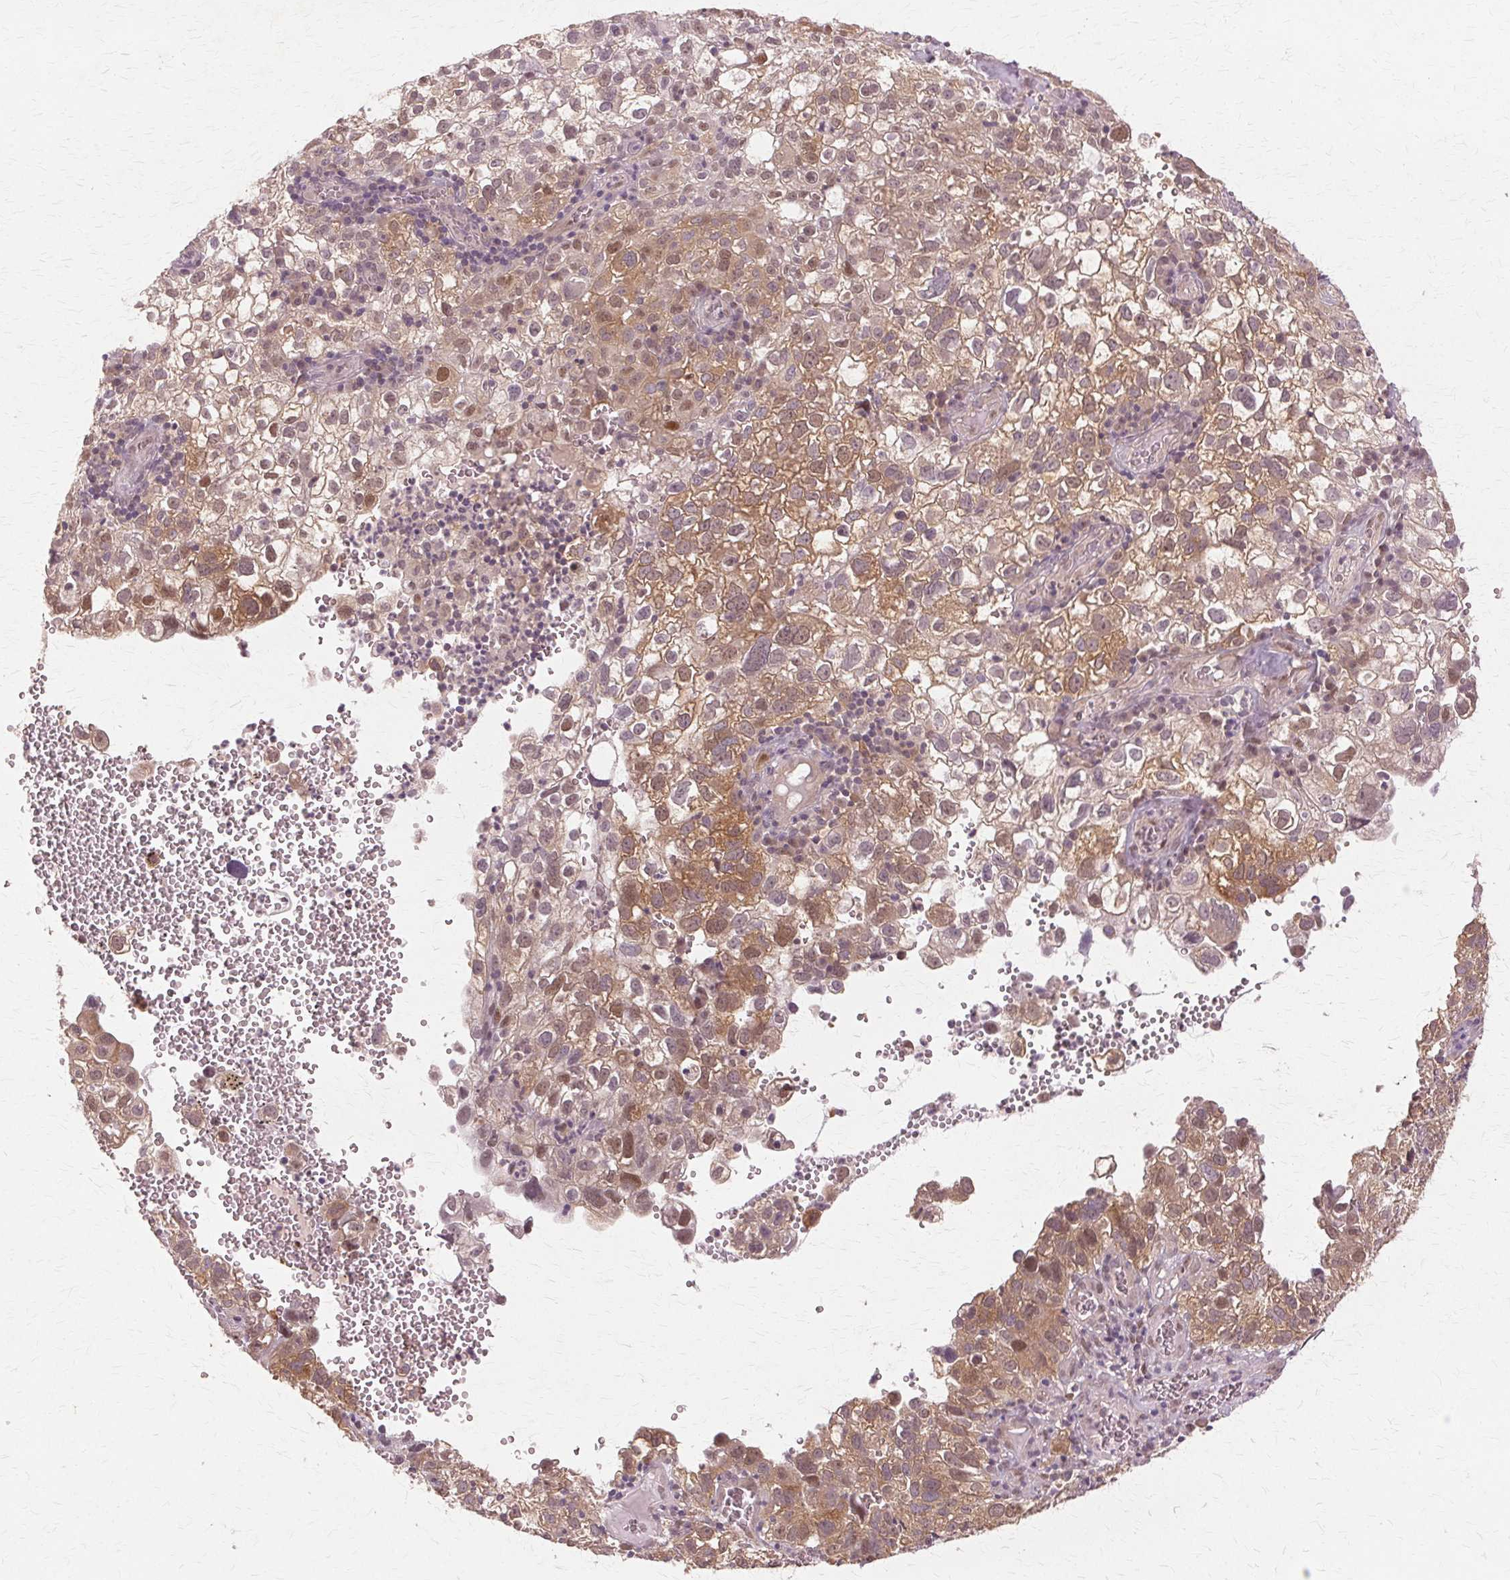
{"staining": {"intensity": "moderate", "quantity": ">75%", "location": "cytoplasmic/membranous,nuclear"}, "tissue": "cervical cancer", "cell_type": "Tumor cells", "image_type": "cancer", "snomed": [{"axis": "morphology", "description": "Squamous cell carcinoma, NOS"}, {"axis": "topography", "description": "Cervix"}], "caption": "There is medium levels of moderate cytoplasmic/membranous and nuclear positivity in tumor cells of cervical cancer, as demonstrated by immunohistochemical staining (brown color).", "gene": "PRMT5", "patient": {"sex": "female", "age": 55}}